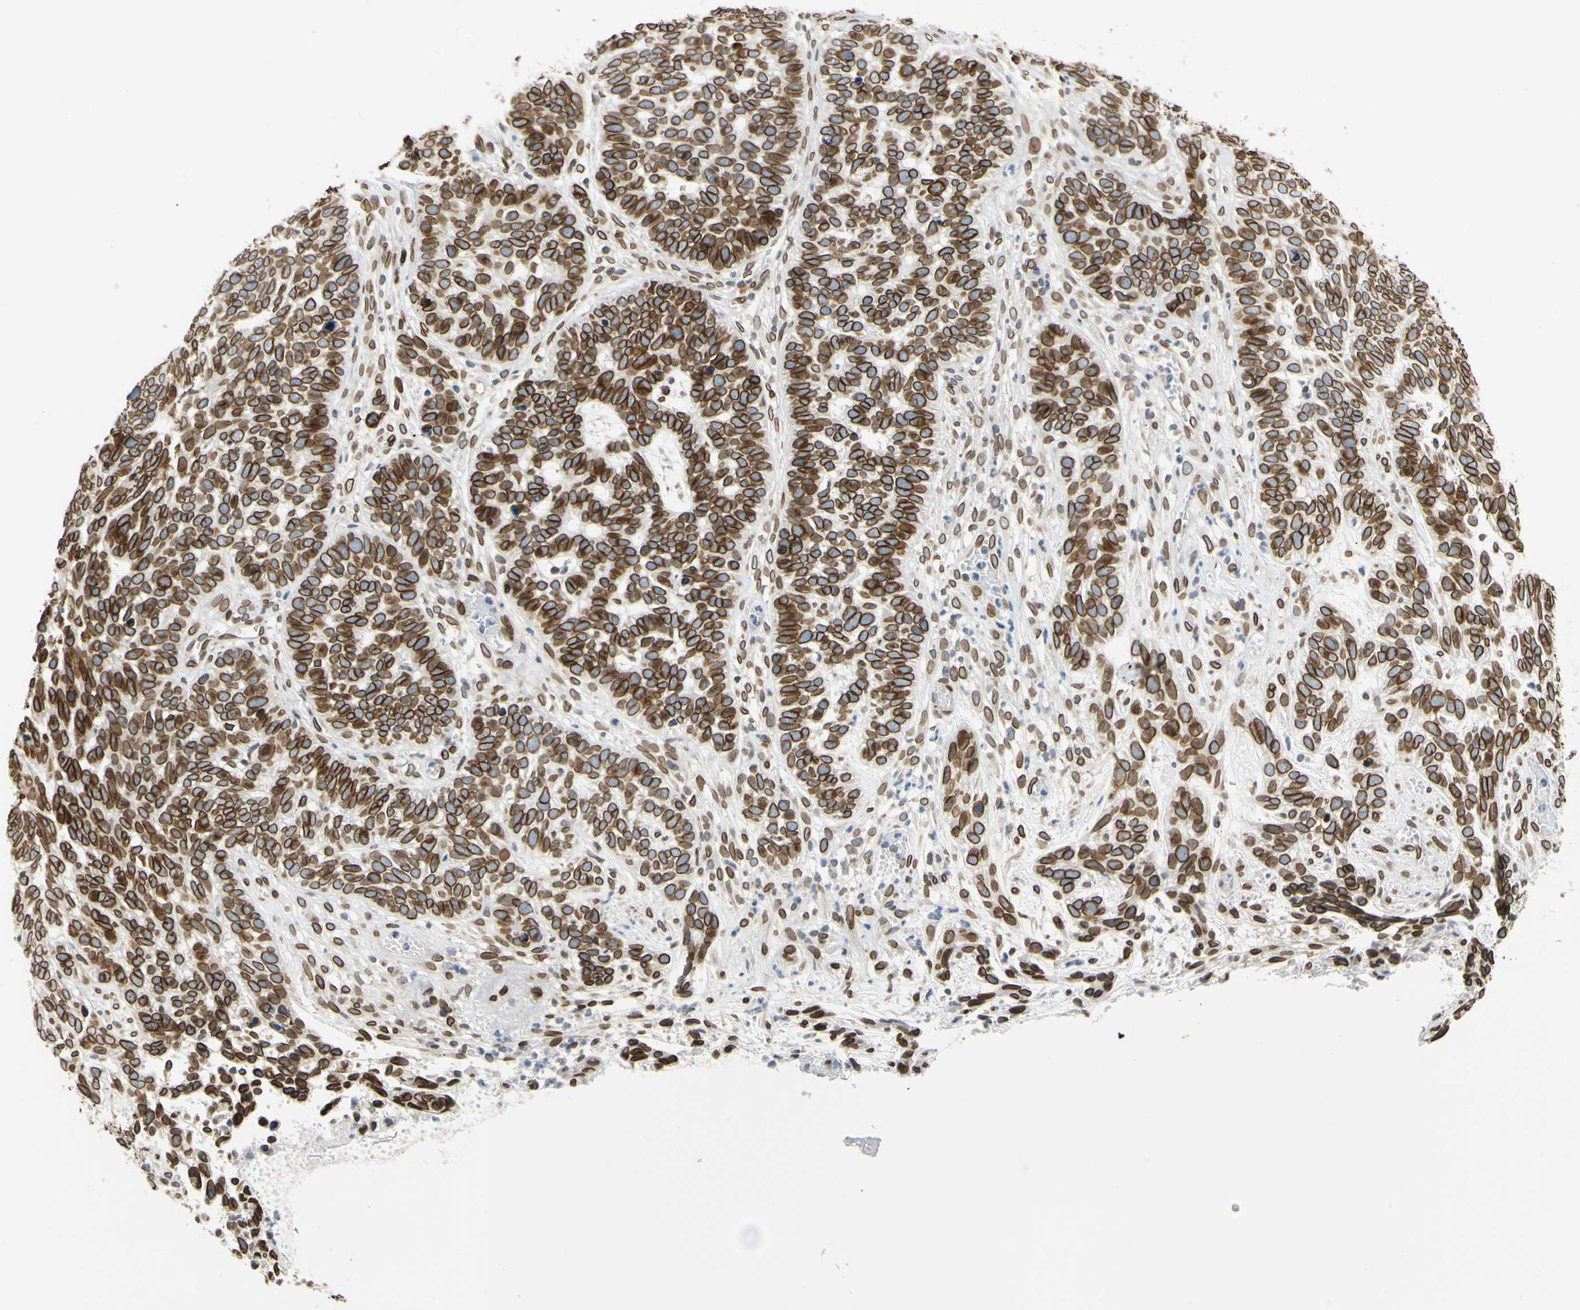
{"staining": {"intensity": "strong", "quantity": ">75%", "location": "cytoplasmic/membranous,nuclear"}, "tissue": "skin cancer", "cell_type": "Tumor cells", "image_type": "cancer", "snomed": [{"axis": "morphology", "description": "Basal cell carcinoma"}, {"axis": "topography", "description": "Skin"}], "caption": "Immunohistochemistry image of neoplastic tissue: human skin cancer stained using immunohistochemistry exhibits high levels of strong protein expression localized specifically in the cytoplasmic/membranous and nuclear of tumor cells, appearing as a cytoplasmic/membranous and nuclear brown color.", "gene": "SUN1", "patient": {"sex": "male", "age": 87}}